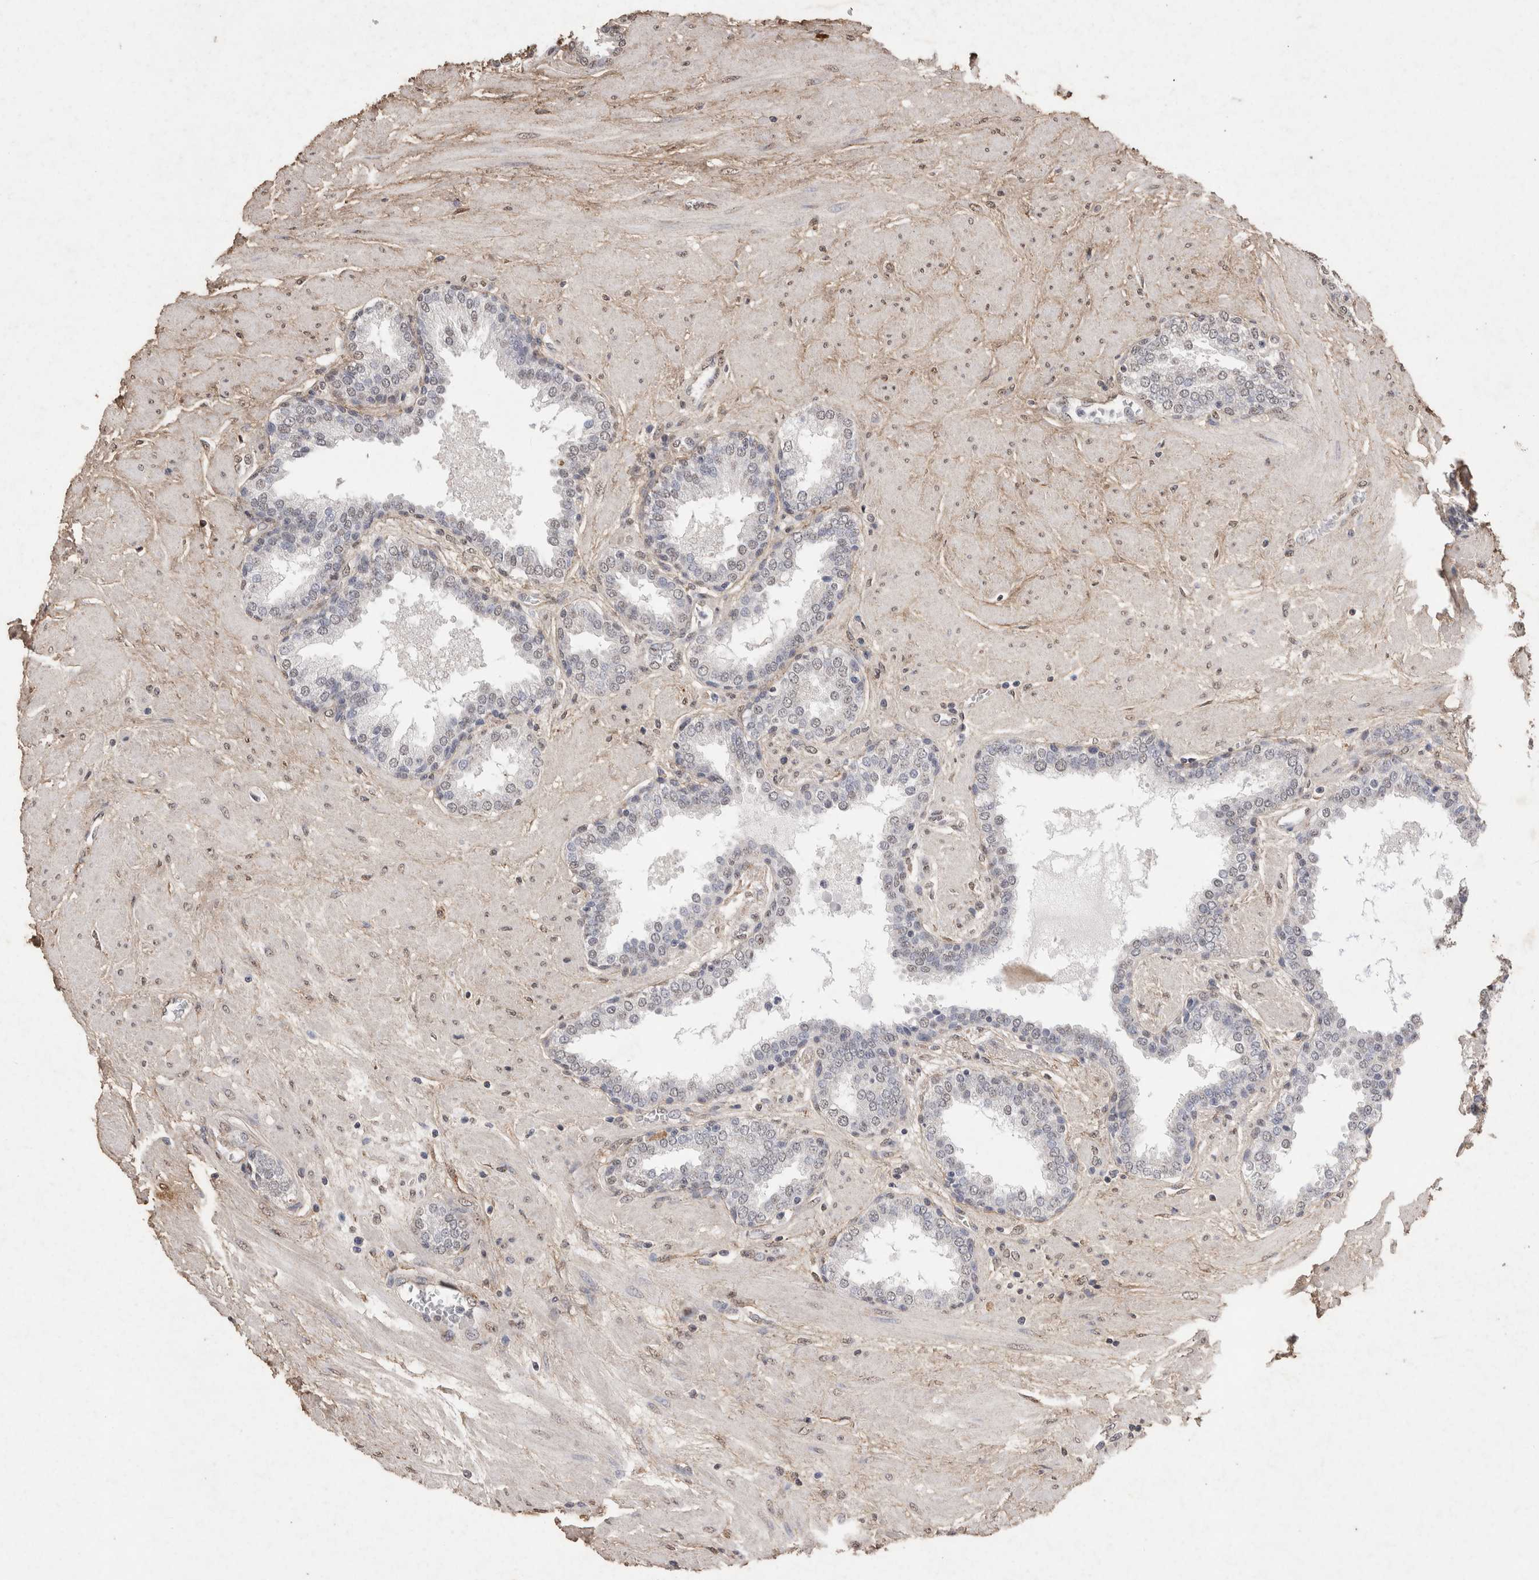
{"staining": {"intensity": "negative", "quantity": "none", "location": "none"}, "tissue": "prostate", "cell_type": "Glandular cells", "image_type": "normal", "snomed": [{"axis": "morphology", "description": "Normal tissue, NOS"}, {"axis": "topography", "description": "Prostate"}], "caption": "High magnification brightfield microscopy of unremarkable prostate stained with DAB (3,3'-diaminobenzidine) (brown) and counterstained with hematoxylin (blue): glandular cells show no significant positivity.", "gene": "C1QTNF5", "patient": {"sex": "male", "age": 51}}